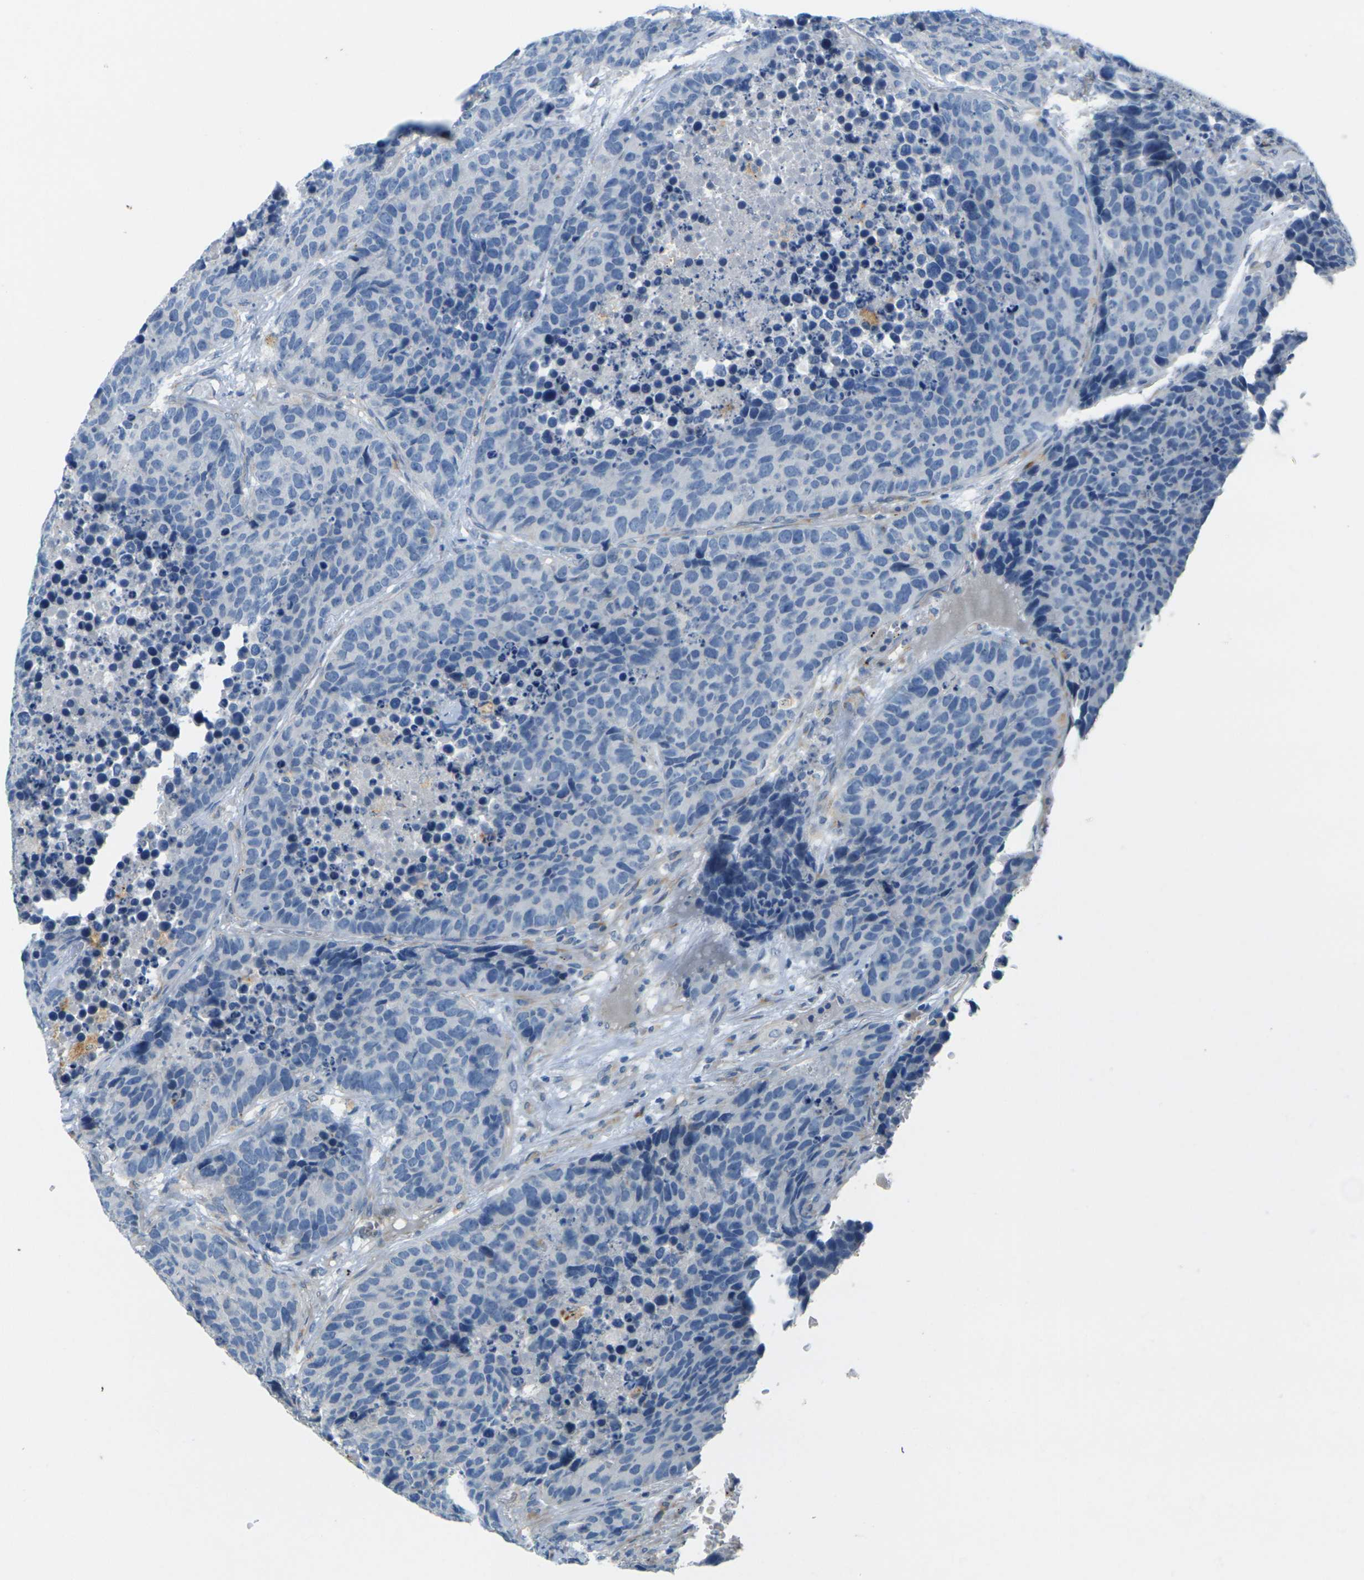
{"staining": {"intensity": "negative", "quantity": "none", "location": "none"}, "tissue": "carcinoid", "cell_type": "Tumor cells", "image_type": "cancer", "snomed": [{"axis": "morphology", "description": "Carcinoid, malignant, NOS"}, {"axis": "topography", "description": "Lung"}], "caption": "IHC of human carcinoid displays no expression in tumor cells. (DAB (3,3'-diaminobenzidine) IHC visualized using brightfield microscopy, high magnification).", "gene": "CYP2C8", "patient": {"sex": "male", "age": 60}}